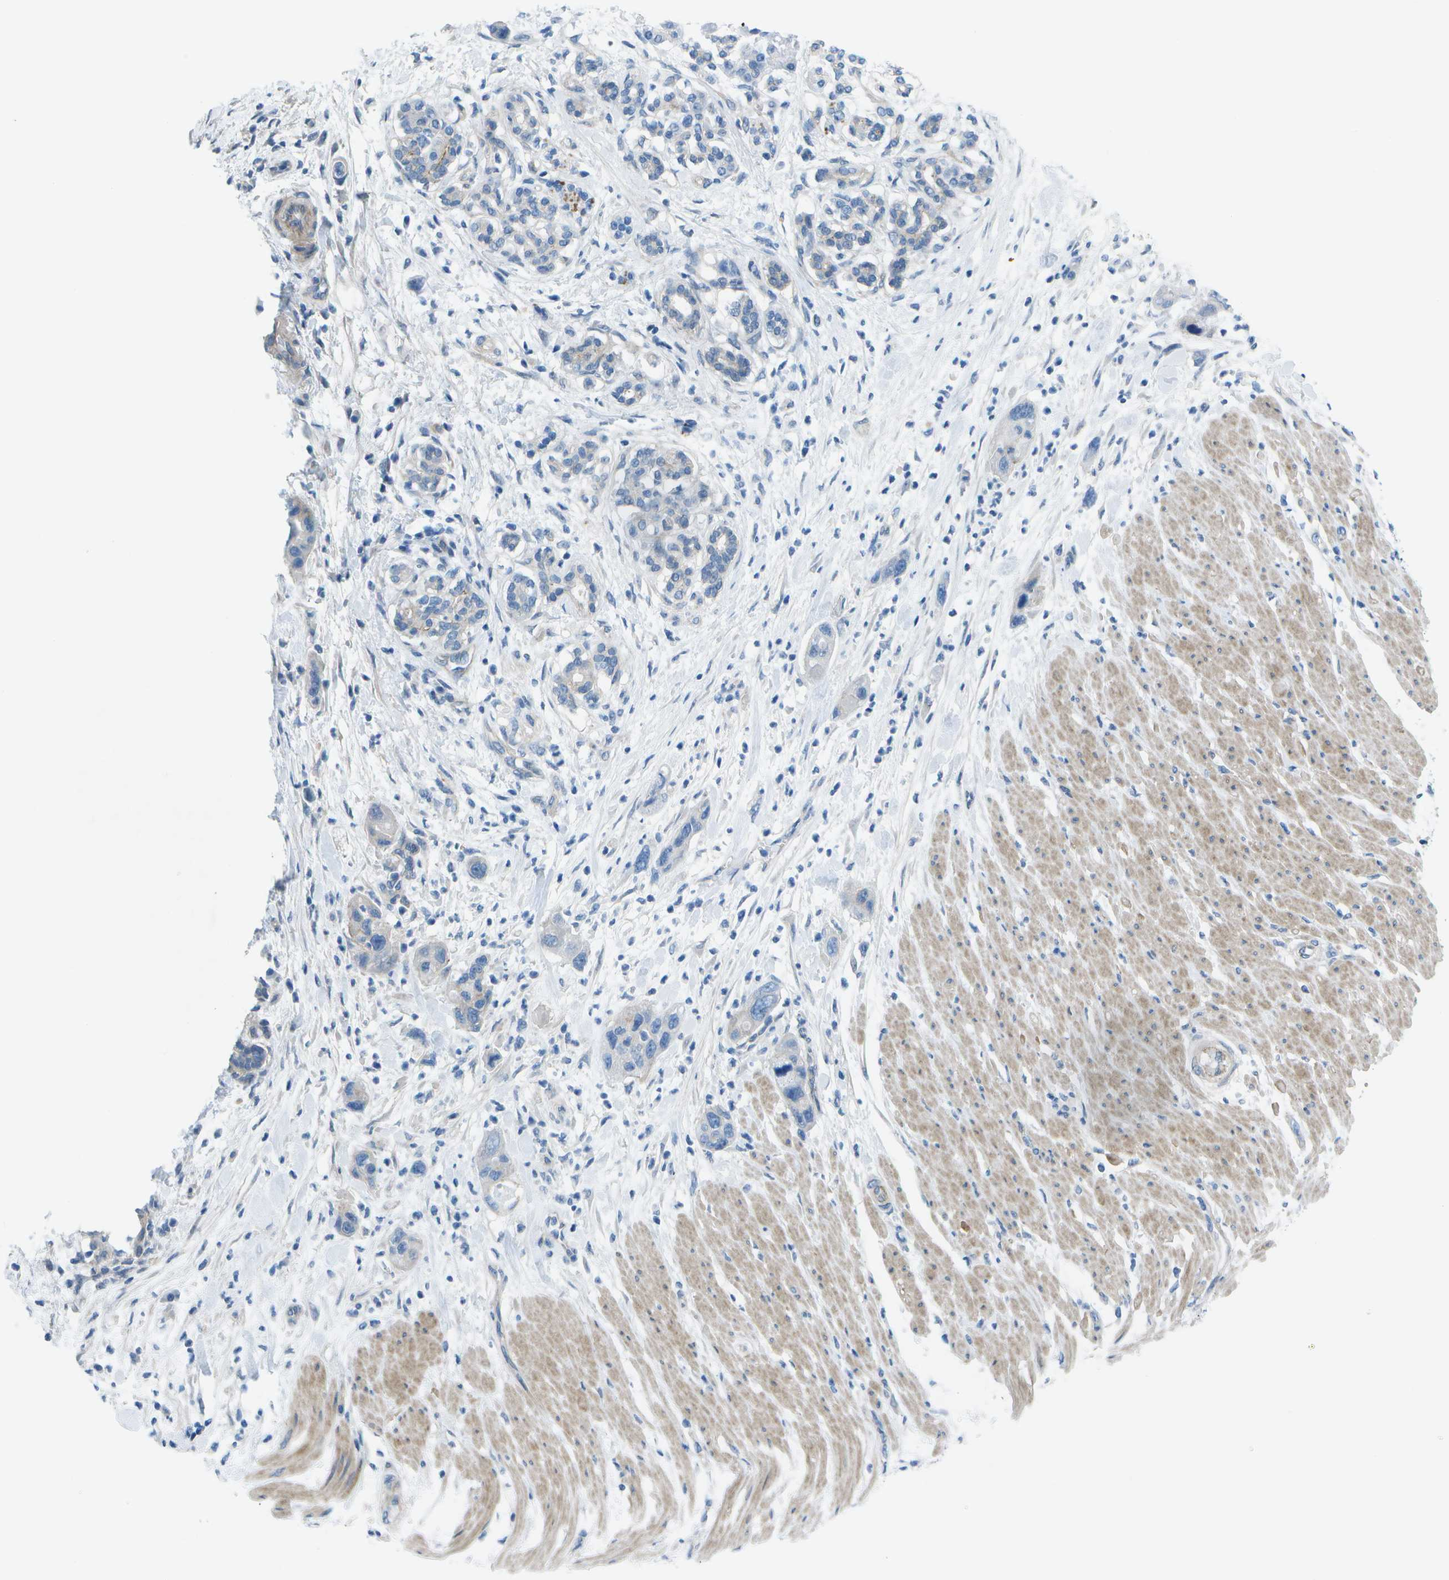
{"staining": {"intensity": "negative", "quantity": "none", "location": "none"}, "tissue": "pancreatic cancer", "cell_type": "Tumor cells", "image_type": "cancer", "snomed": [{"axis": "morphology", "description": "Normal tissue, NOS"}, {"axis": "morphology", "description": "Adenocarcinoma, NOS"}, {"axis": "topography", "description": "Pancreas"}], "caption": "The immunohistochemistry (IHC) histopathology image has no significant positivity in tumor cells of pancreatic cancer (adenocarcinoma) tissue.", "gene": "SORBS3", "patient": {"sex": "female", "age": 71}}